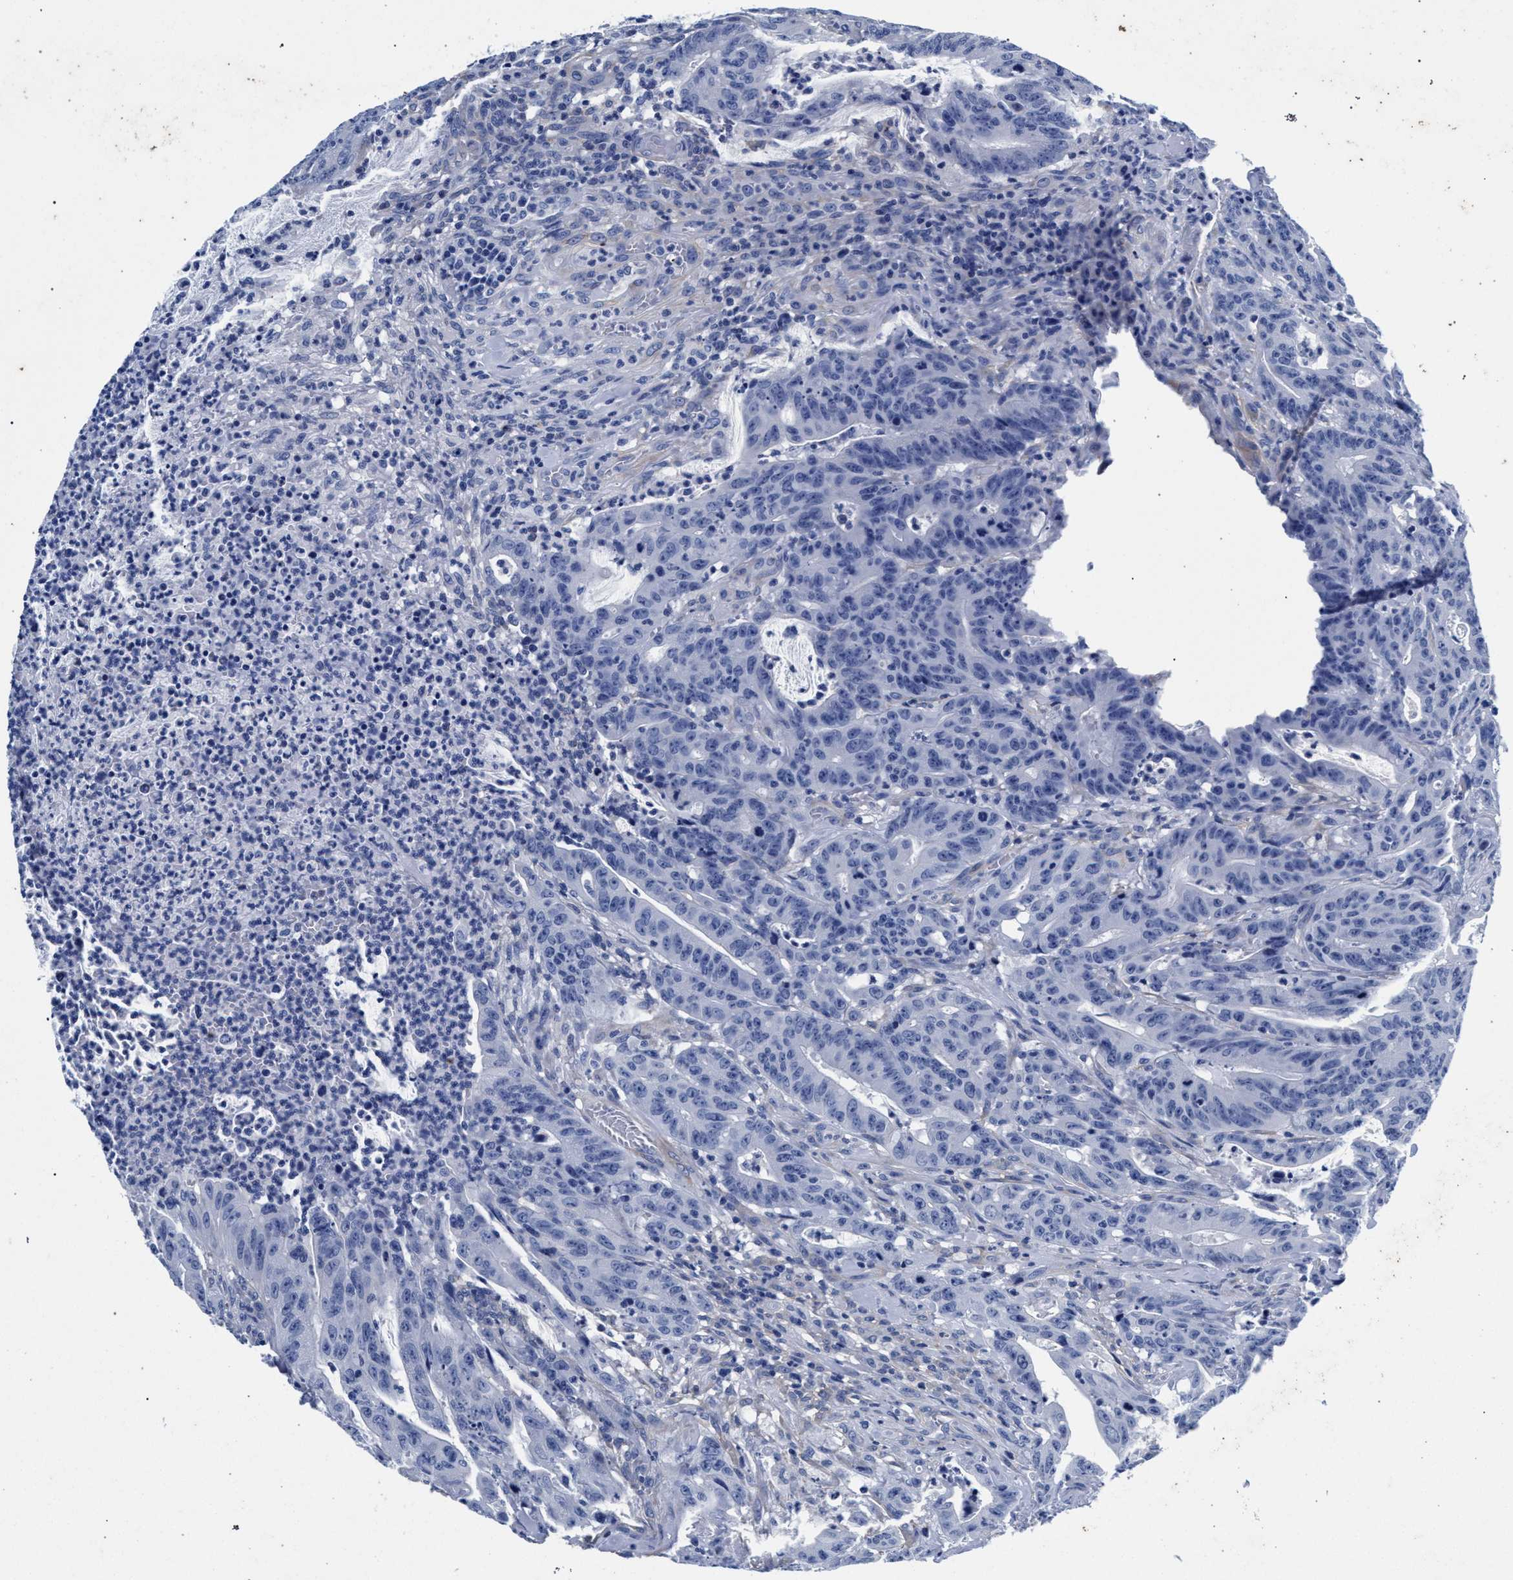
{"staining": {"intensity": "negative", "quantity": "none", "location": "none"}, "tissue": "colorectal cancer", "cell_type": "Tumor cells", "image_type": "cancer", "snomed": [{"axis": "morphology", "description": "Adenocarcinoma, NOS"}, {"axis": "topography", "description": "Colon"}], "caption": "Colorectal cancer (adenocarcinoma) was stained to show a protein in brown. There is no significant positivity in tumor cells.", "gene": "AKAP4", "patient": {"sex": "male", "age": 45}}